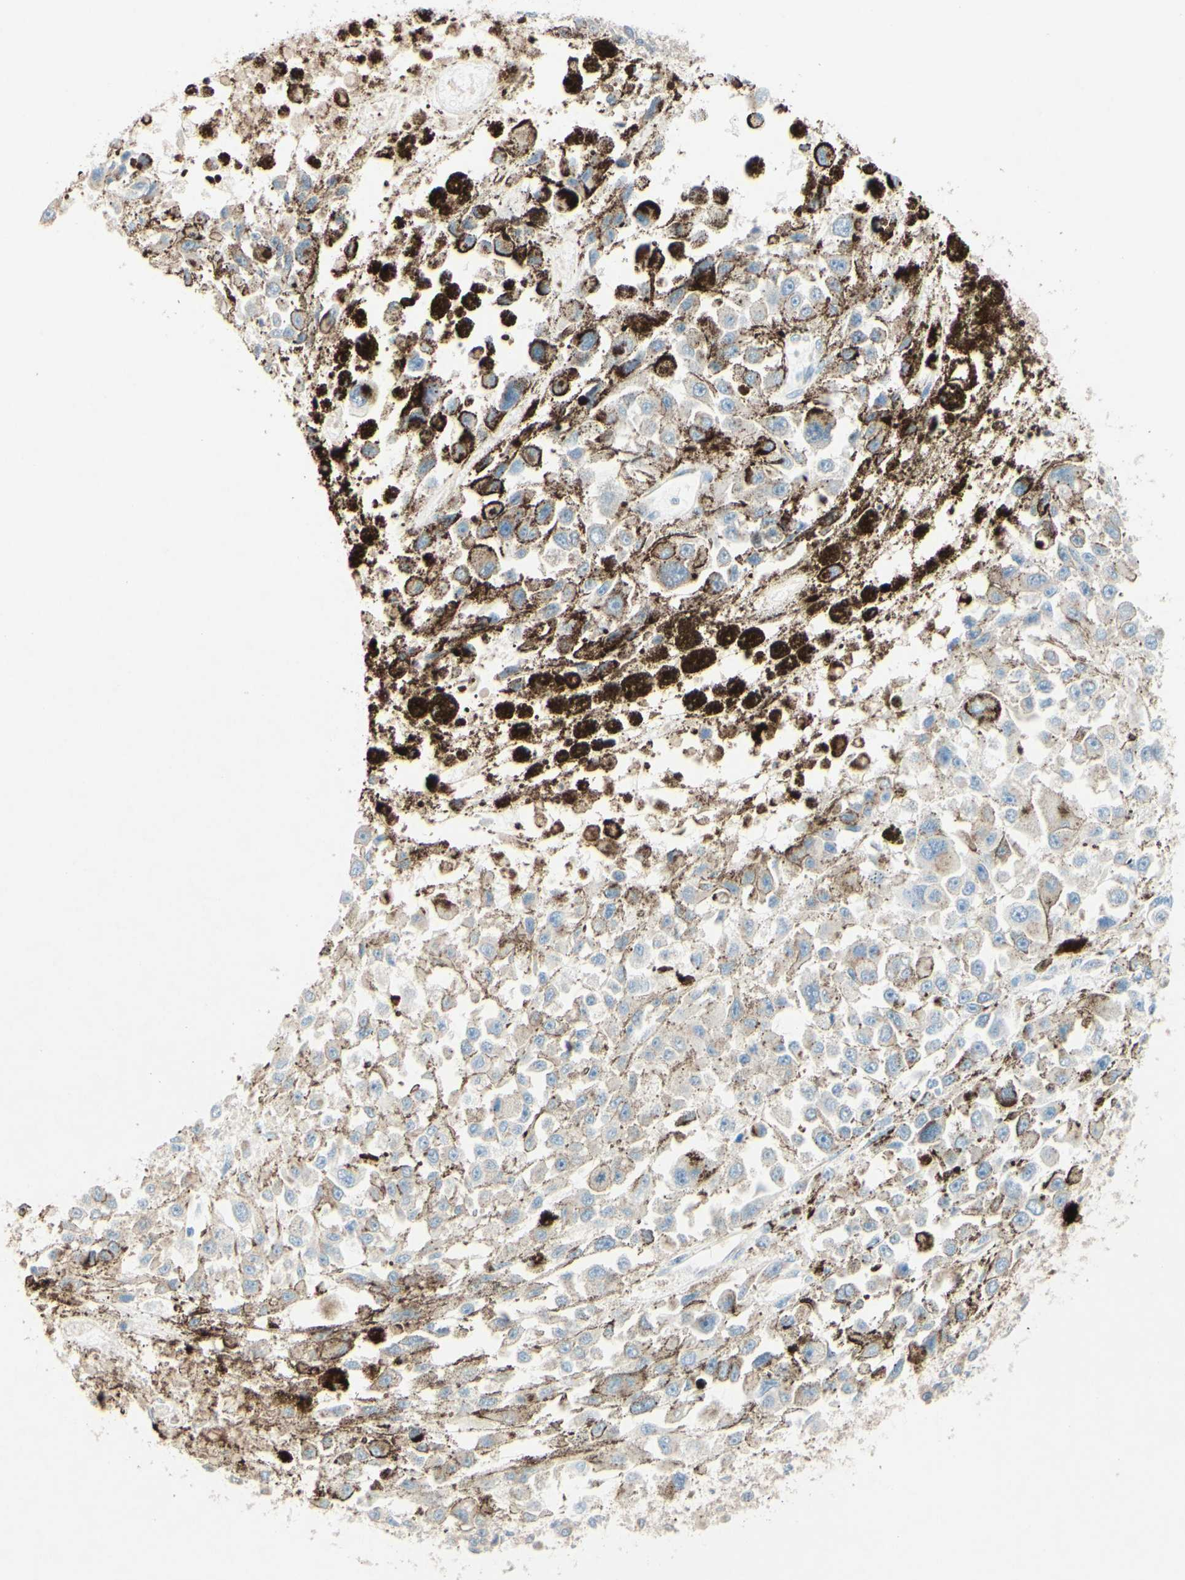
{"staining": {"intensity": "weak", "quantity": ">75%", "location": "cytoplasmic/membranous"}, "tissue": "melanoma", "cell_type": "Tumor cells", "image_type": "cancer", "snomed": [{"axis": "morphology", "description": "Malignant melanoma, Metastatic site"}, {"axis": "topography", "description": "Lymph node"}], "caption": "High-power microscopy captured an IHC photomicrograph of melanoma, revealing weak cytoplasmic/membranous expression in approximately >75% of tumor cells.", "gene": "MTM1", "patient": {"sex": "male", "age": 59}}